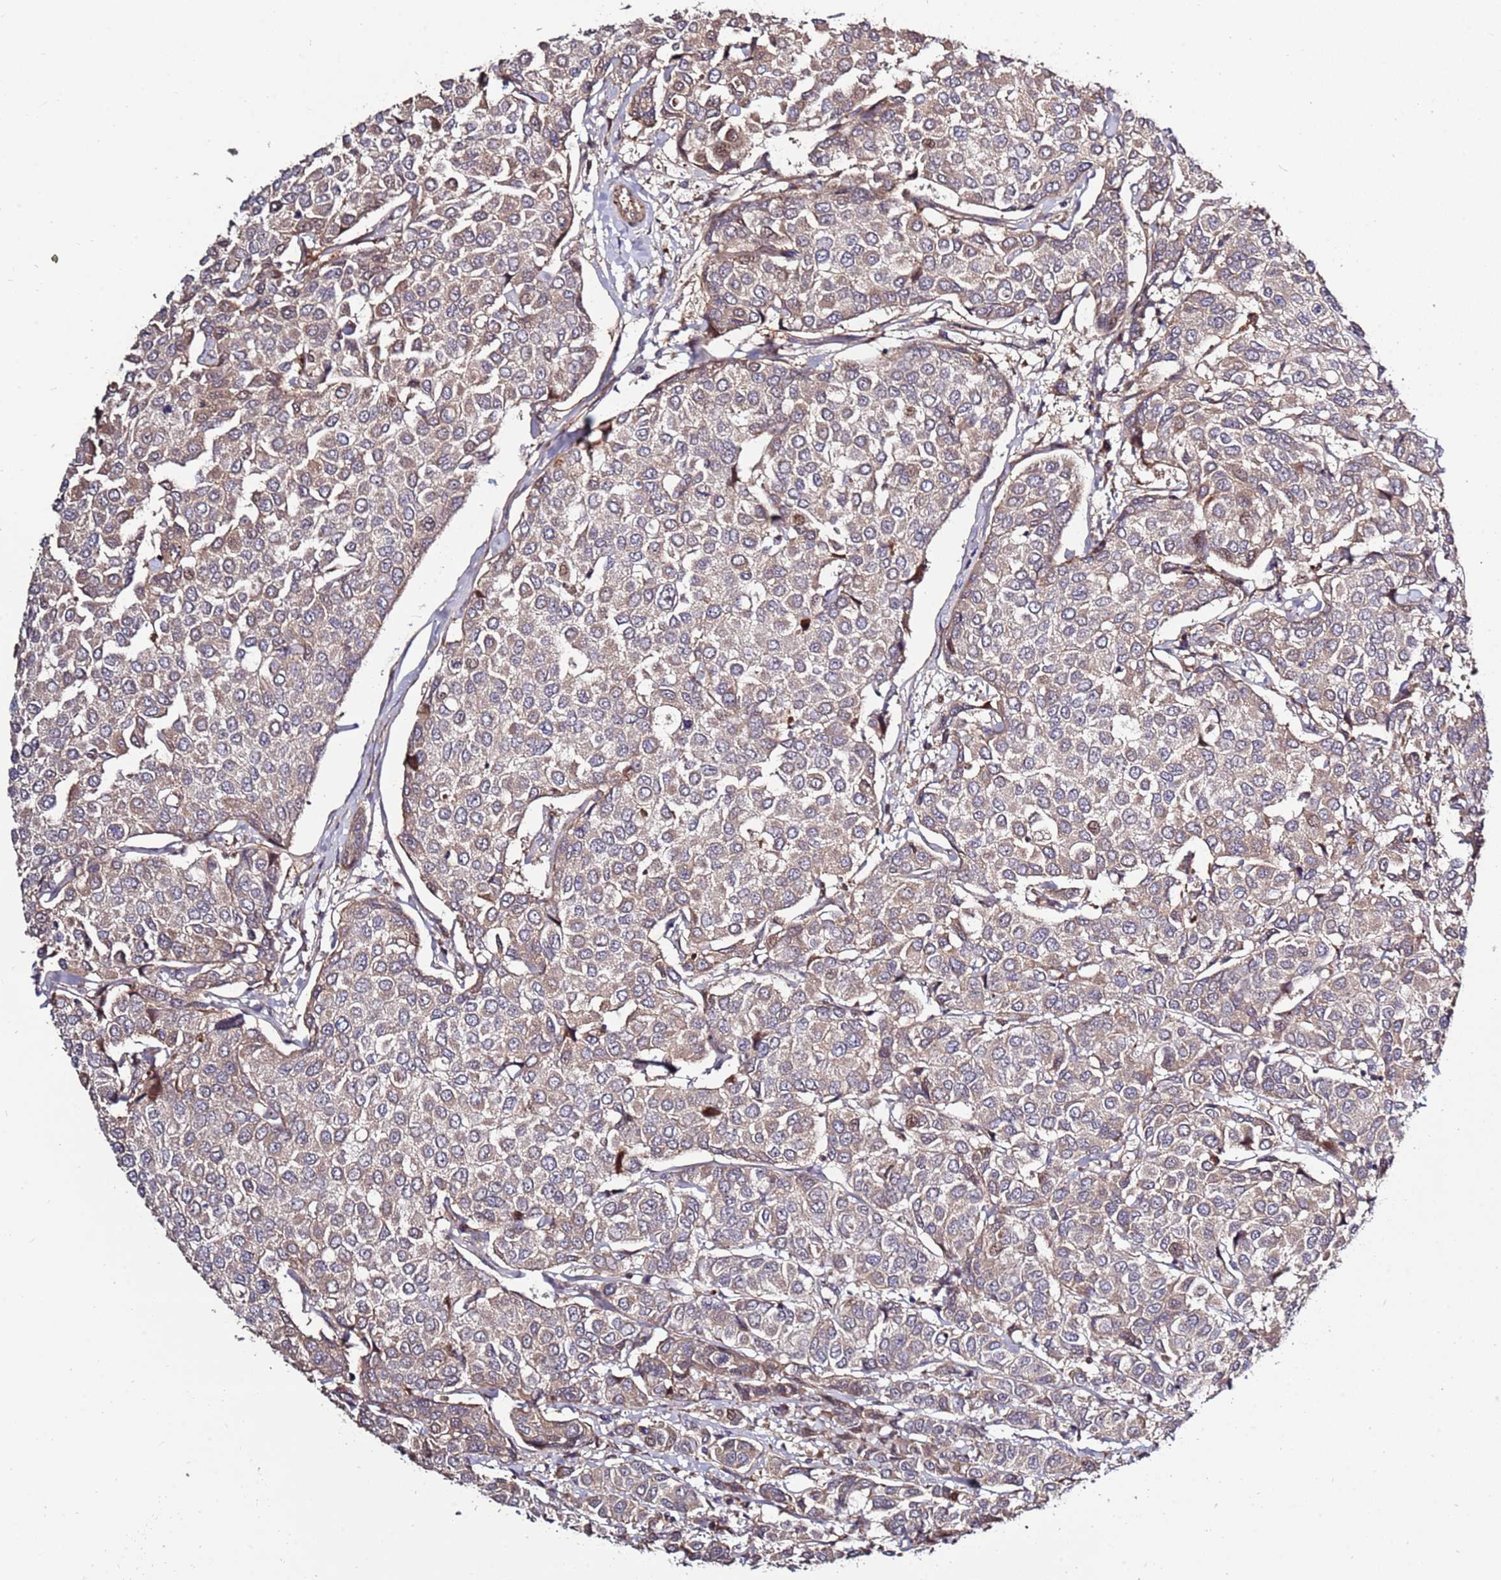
{"staining": {"intensity": "moderate", "quantity": "25%-75%", "location": "cytoplasmic/membranous,nuclear"}, "tissue": "breast cancer", "cell_type": "Tumor cells", "image_type": "cancer", "snomed": [{"axis": "morphology", "description": "Duct carcinoma"}, {"axis": "topography", "description": "Breast"}], "caption": "Immunohistochemistry of human breast infiltrating ductal carcinoma displays medium levels of moderate cytoplasmic/membranous and nuclear expression in approximately 25%-75% of tumor cells.", "gene": "RHBDL1", "patient": {"sex": "female", "age": 55}}